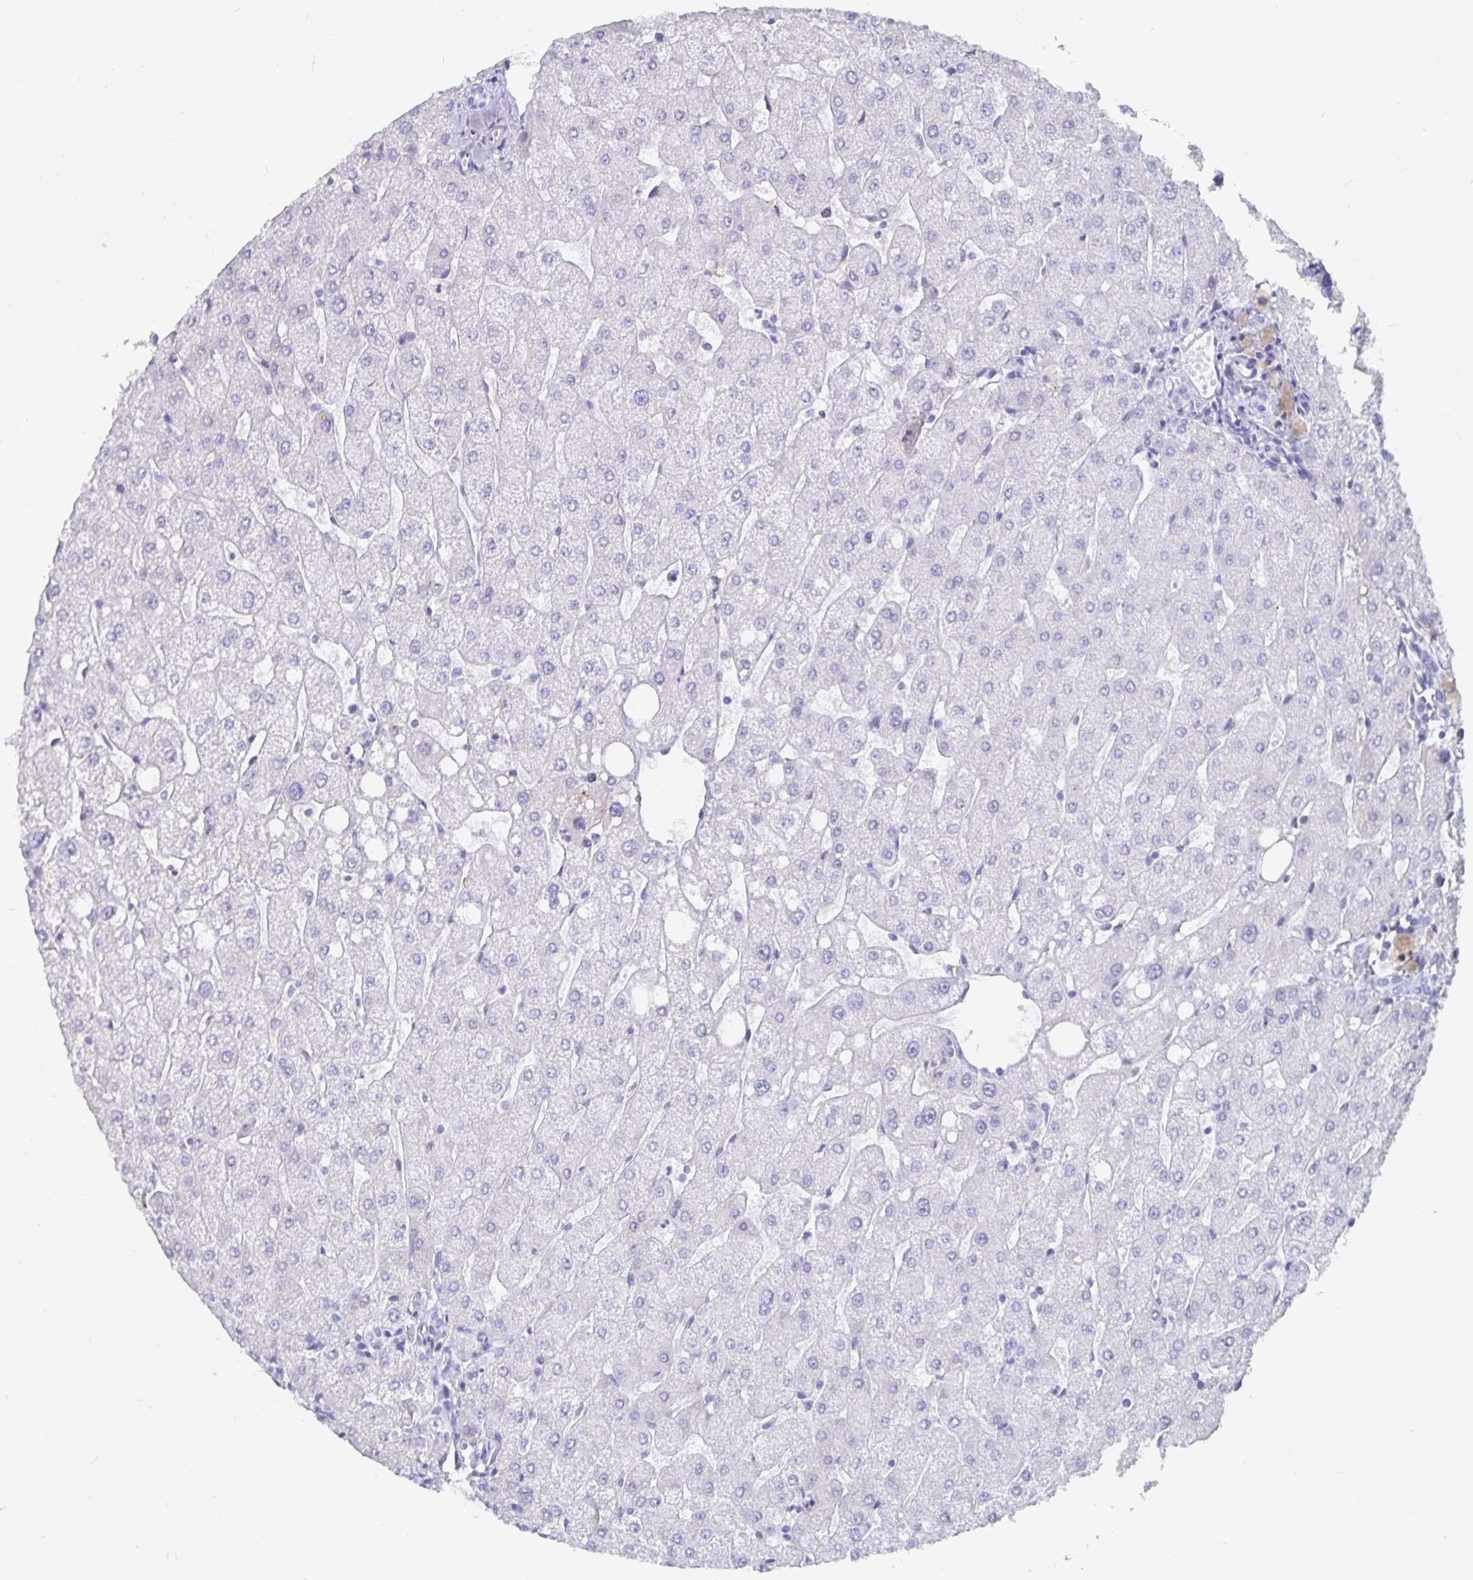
{"staining": {"intensity": "negative", "quantity": "none", "location": "none"}, "tissue": "liver", "cell_type": "Cholangiocytes", "image_type": "normal", "snomed": [{"axis": "morphology", "description": "Normal tissue, NOS"}, {"axis": "topography", "description": "Liver"}], "caption": "Immunohistochemistry (IHC) of benign liver shows no staining in cholangiocytes. The staining was performed using DAB to visualize the protein expression in brown, while the nuclei were stained in blue with hematoxylin (Magnification: 20x).", "gene": "CFAP69", "patient": {"sex": "male", "age": 67}}